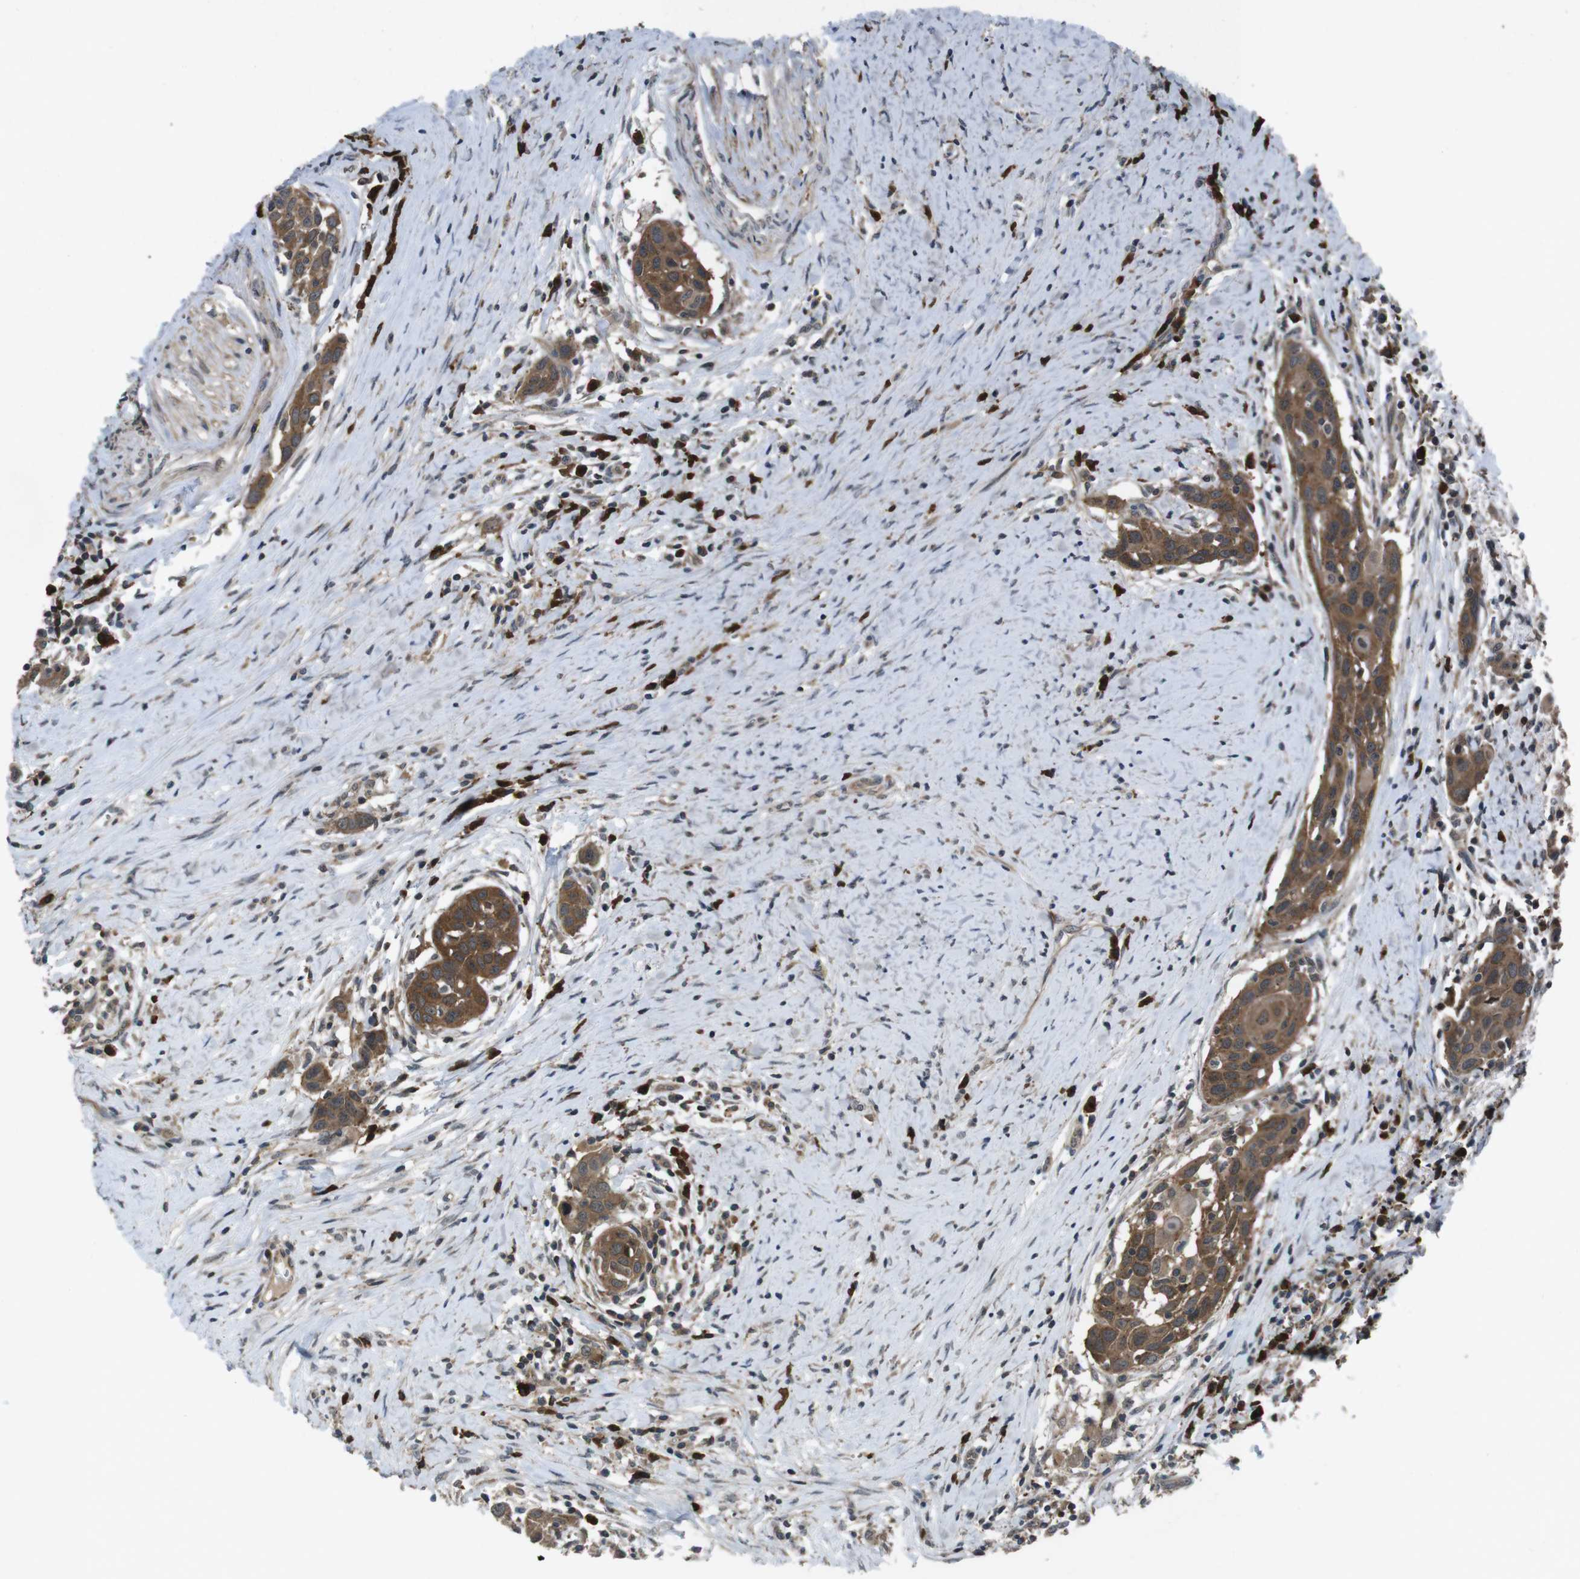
{"staining": {"intensity": "moderate", "quantity": ">75%", "location": "cytoplasmic/membranous"}, "tissue": "head and neck cancer", "cell_type": "Tumor cells", "image_type": "cancer", "snomed": [{"axis": "morphology", "description": "Squamous cell carcinoma, NOS"}, {"axis": "topography", "description": "Oral tissue"}, {"axis": "topography", "description": "Head-Neck"}], "caption": "The micrograph shows a brown stain indicating the presence of a protein in the cytoplasmic/membranous of tumor cells in head and neck cancer (squamous cell carcinoma). Nuclei are stained in blue.", "gene": "SLC22A23", "patient": {"sex": "female", "age": 50}}